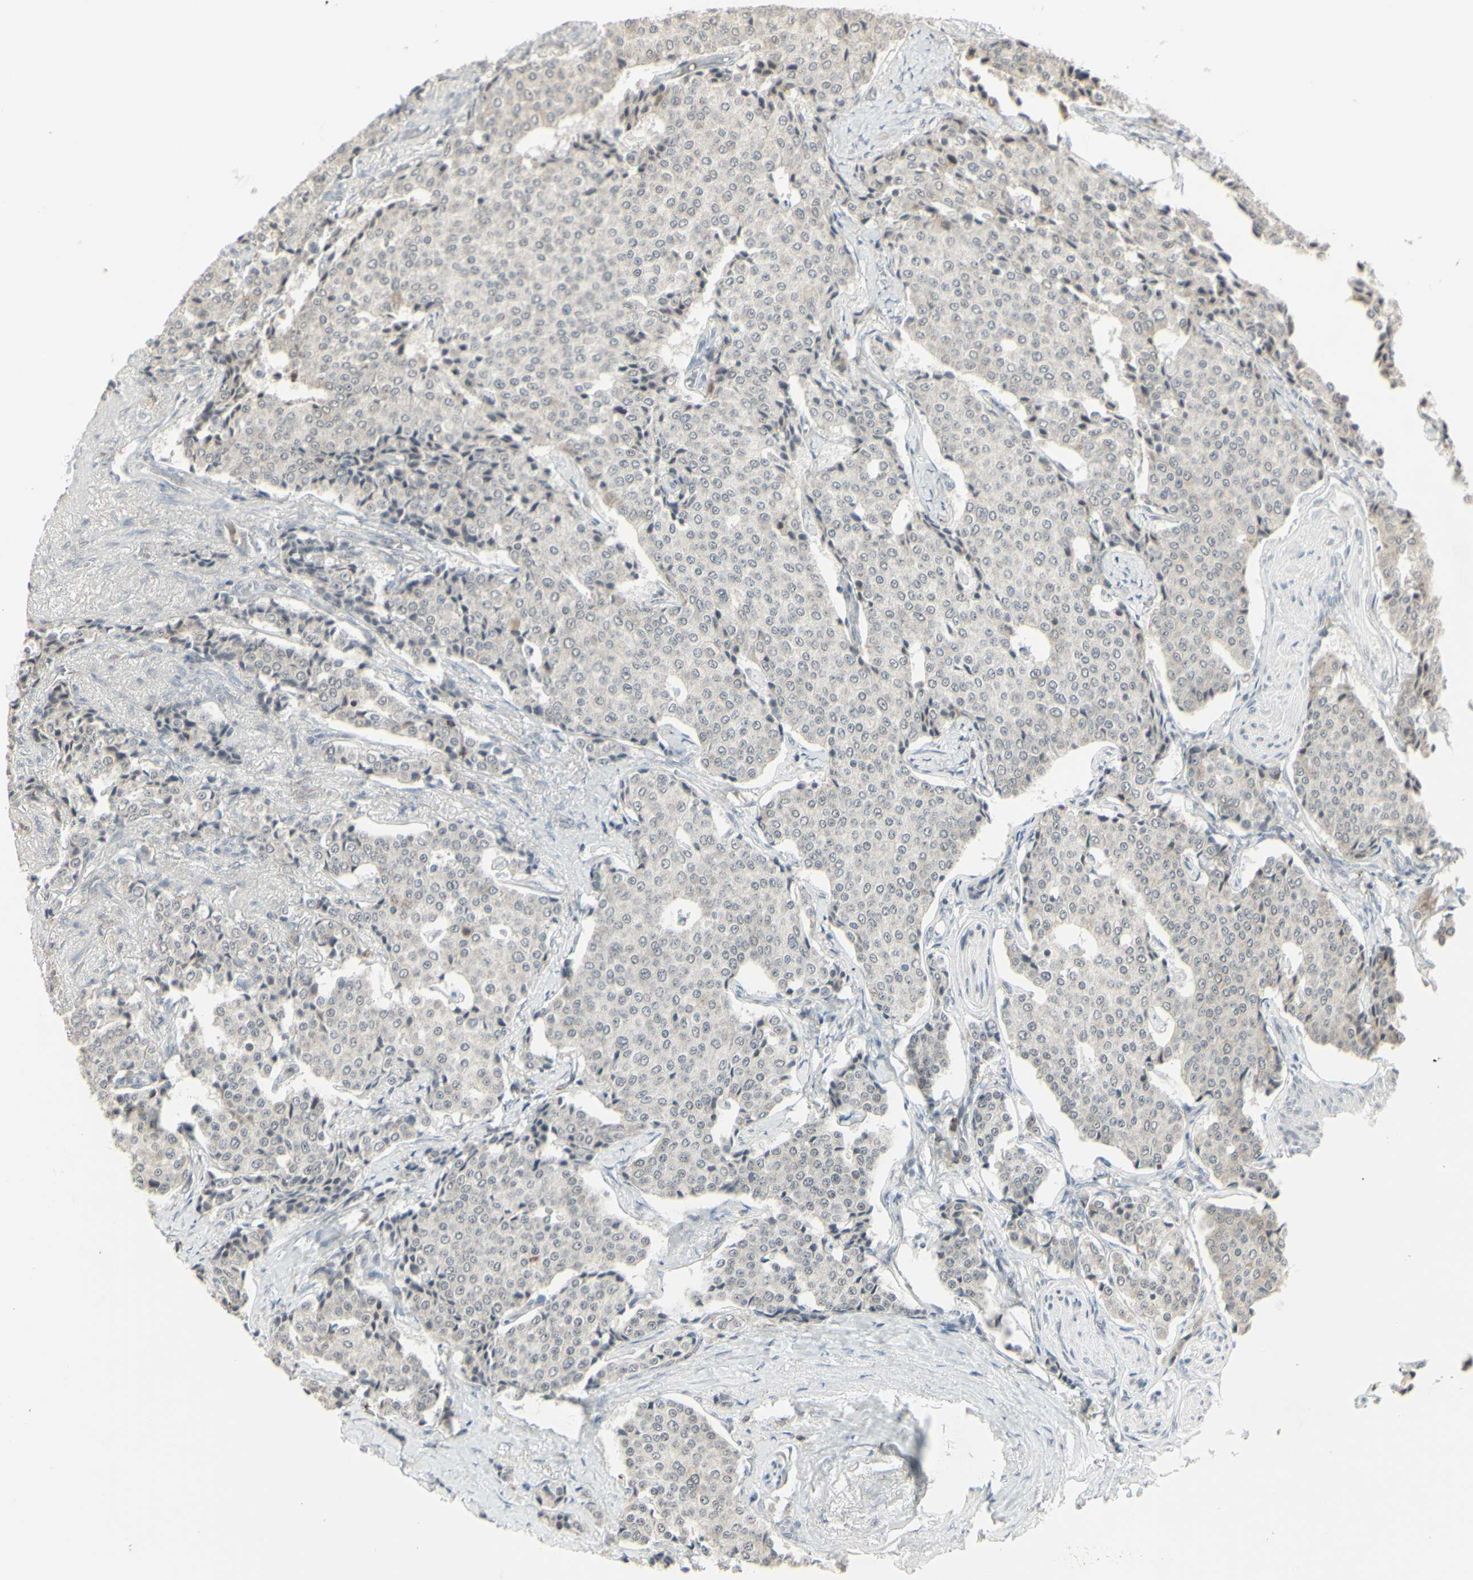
{"staining": {"intensity": "negative", "quantity": "none", "location": "none"}, "tissue": "carcinoid", "cell_type": "Tumor cells", "image_type": "cancer", "snomed": [{"axis": "morphology", "description": "Carcinoid, malignant, NOS"}, {"axis": "topography", "description": "Colon"}], "caption": "A high-resolution histopathology image shows IHC staining of malignant carcinoid, which shows no significant staining in tumor cells.", "gene": "SAMSN1", "patient": {"sex": "female", "age": 61}}